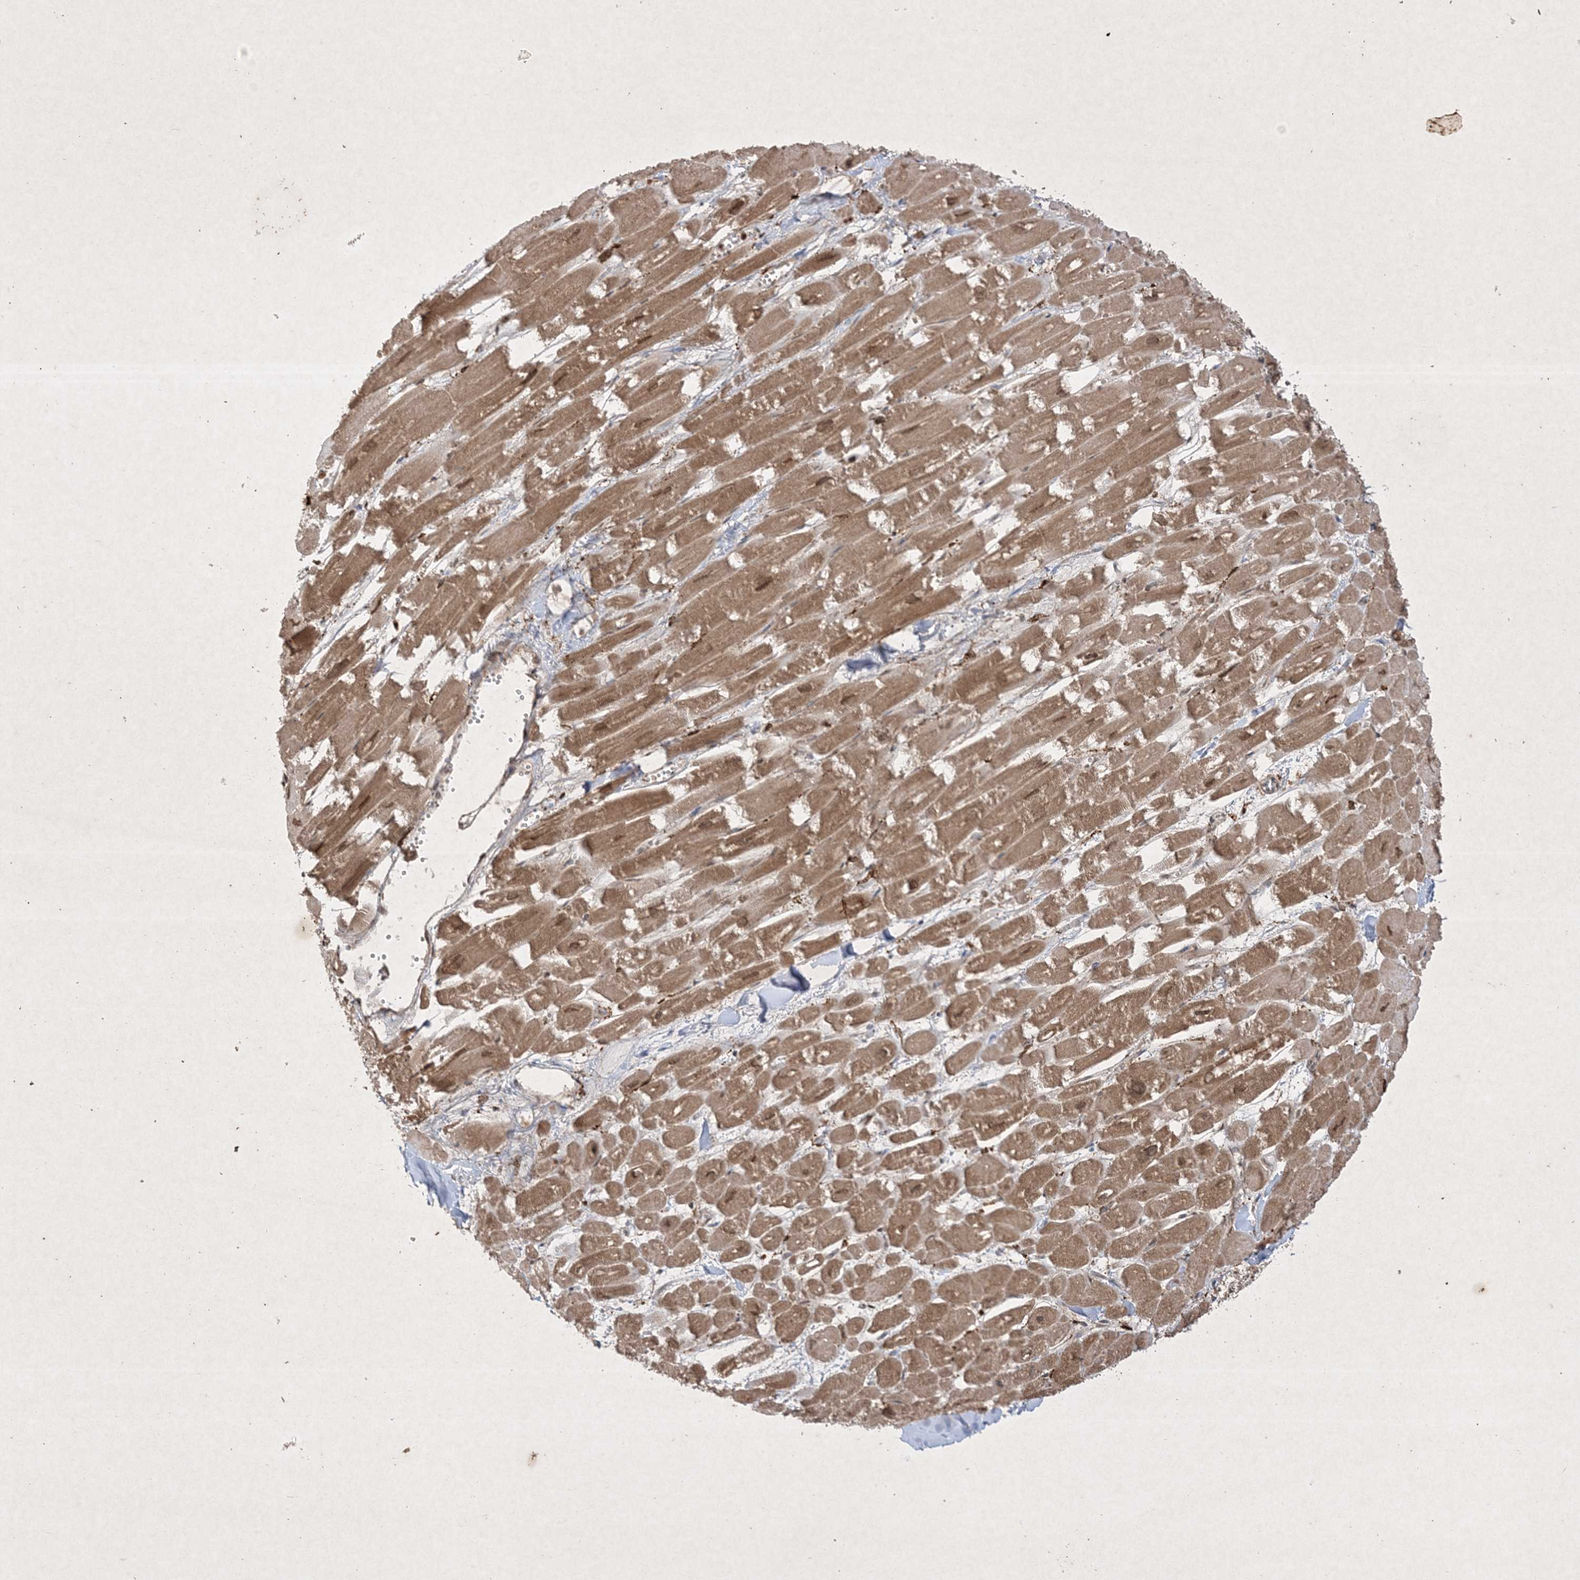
{"staining": {"intensity": "moderate", "quantity": ">75%", "location": "cytoplasmic/membranous,nuclear"}, "tissue": "heart muscle", "cell_type": "Cardiomyocytes", "image_type": "normal", "snomed": [{"axis": "morphology", "description": "Normal tissue, NOS"}, {"axis": "topography", "description": "Heart"}], "caption": "Approximately >75% of cardiomyocytes in unremarkable heart muscle show moderate cytoplasmic/membranous,nuclear protein positivity as visualized by brown immunohistochemical staining.", "gene": "PTK6", "patient": {"sex": "male", "age": 54}}